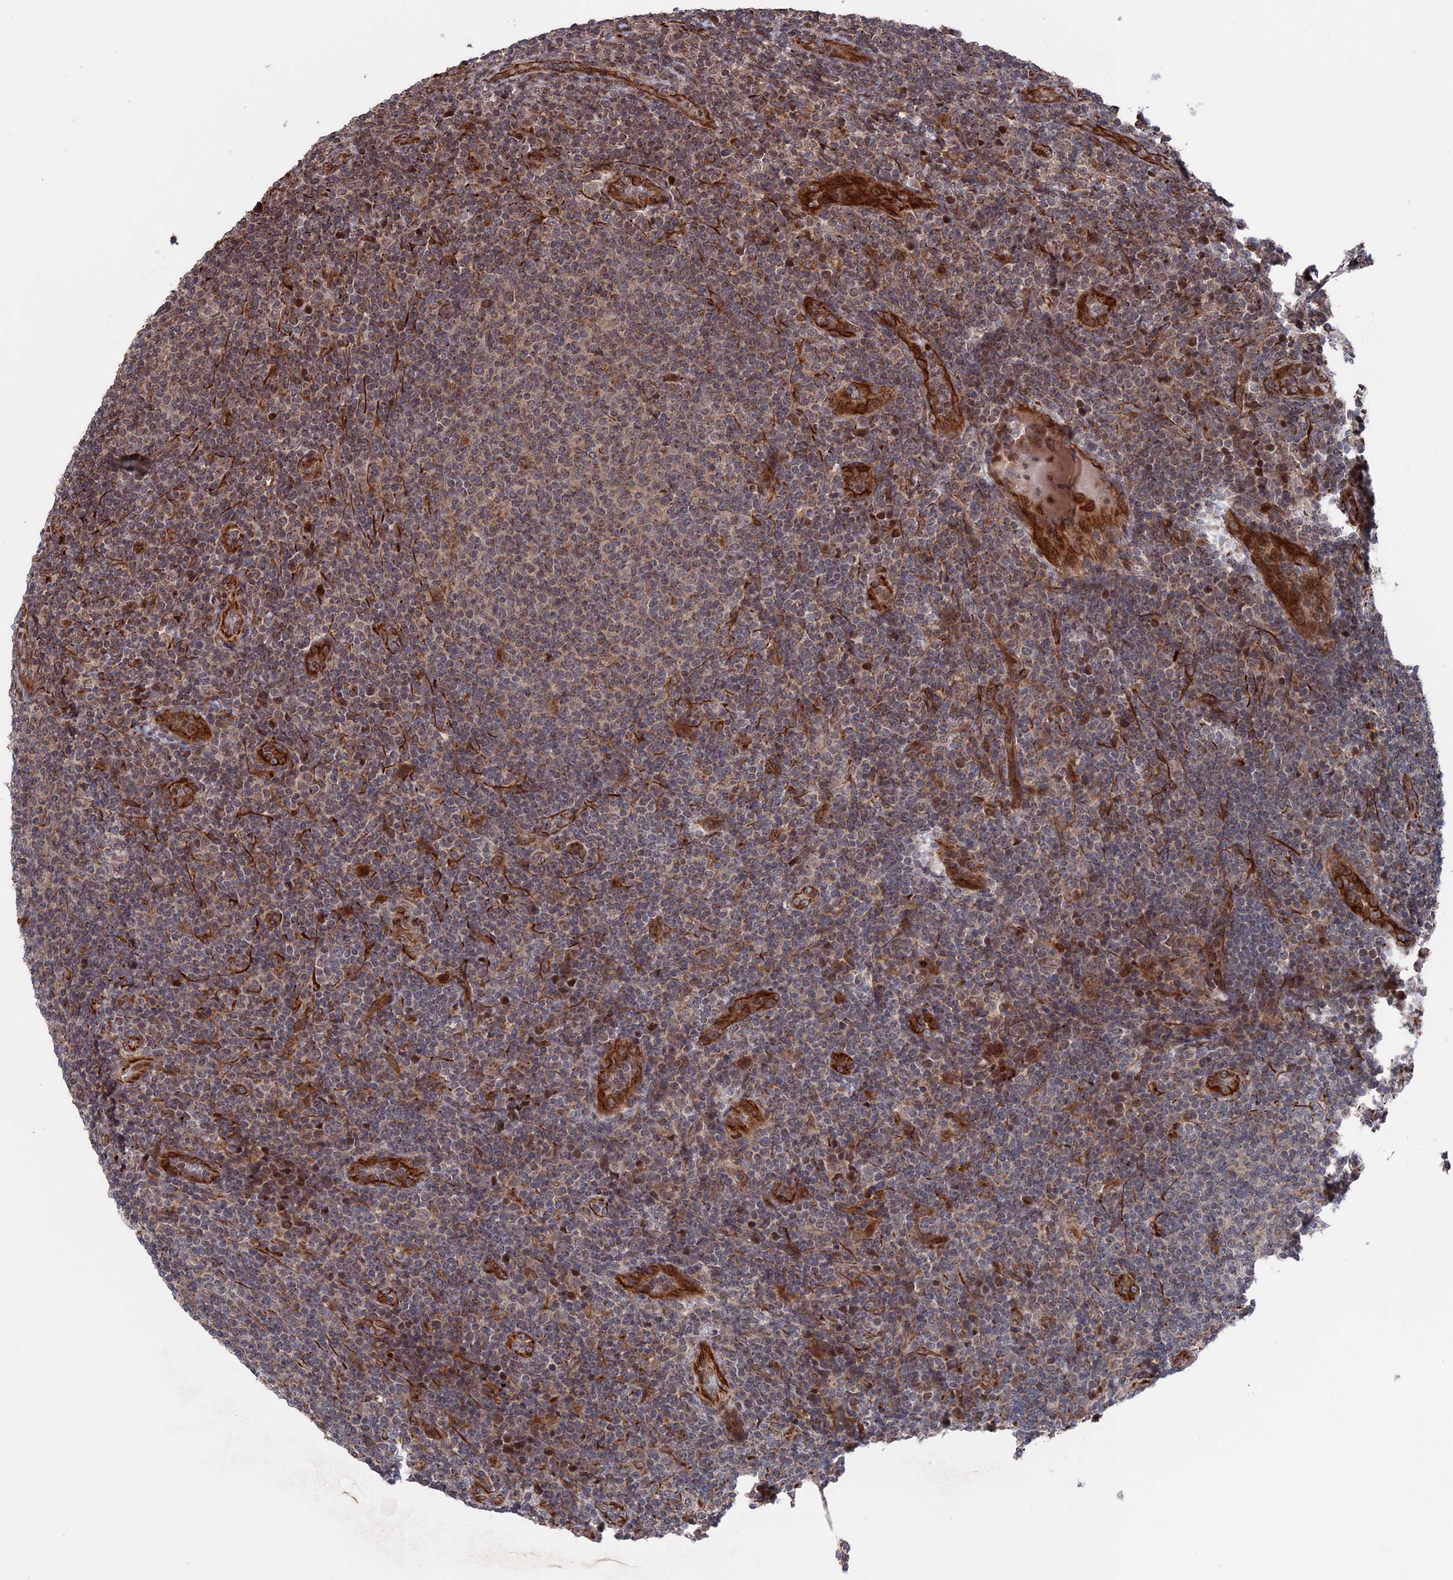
{"staining": {"intensity": "weak", "quantity": "<25%", "location": "cytoplasmic/membranous"}, "tissue": "lymphoma", "cell_type": "Tumor cells", "image_type": "cancer", "snomed": [{"axis": "morphology", "description": "Malignant lymphoma, non-Hodgkin's type, Low grade"}, {"axis": "topography", "description": "Lymph node"}], "caption": "There is no significant staining in tumor cells of lymphoma.", "gene": "PLA2G15", "patient": {"sex": "male", "age": 66}}